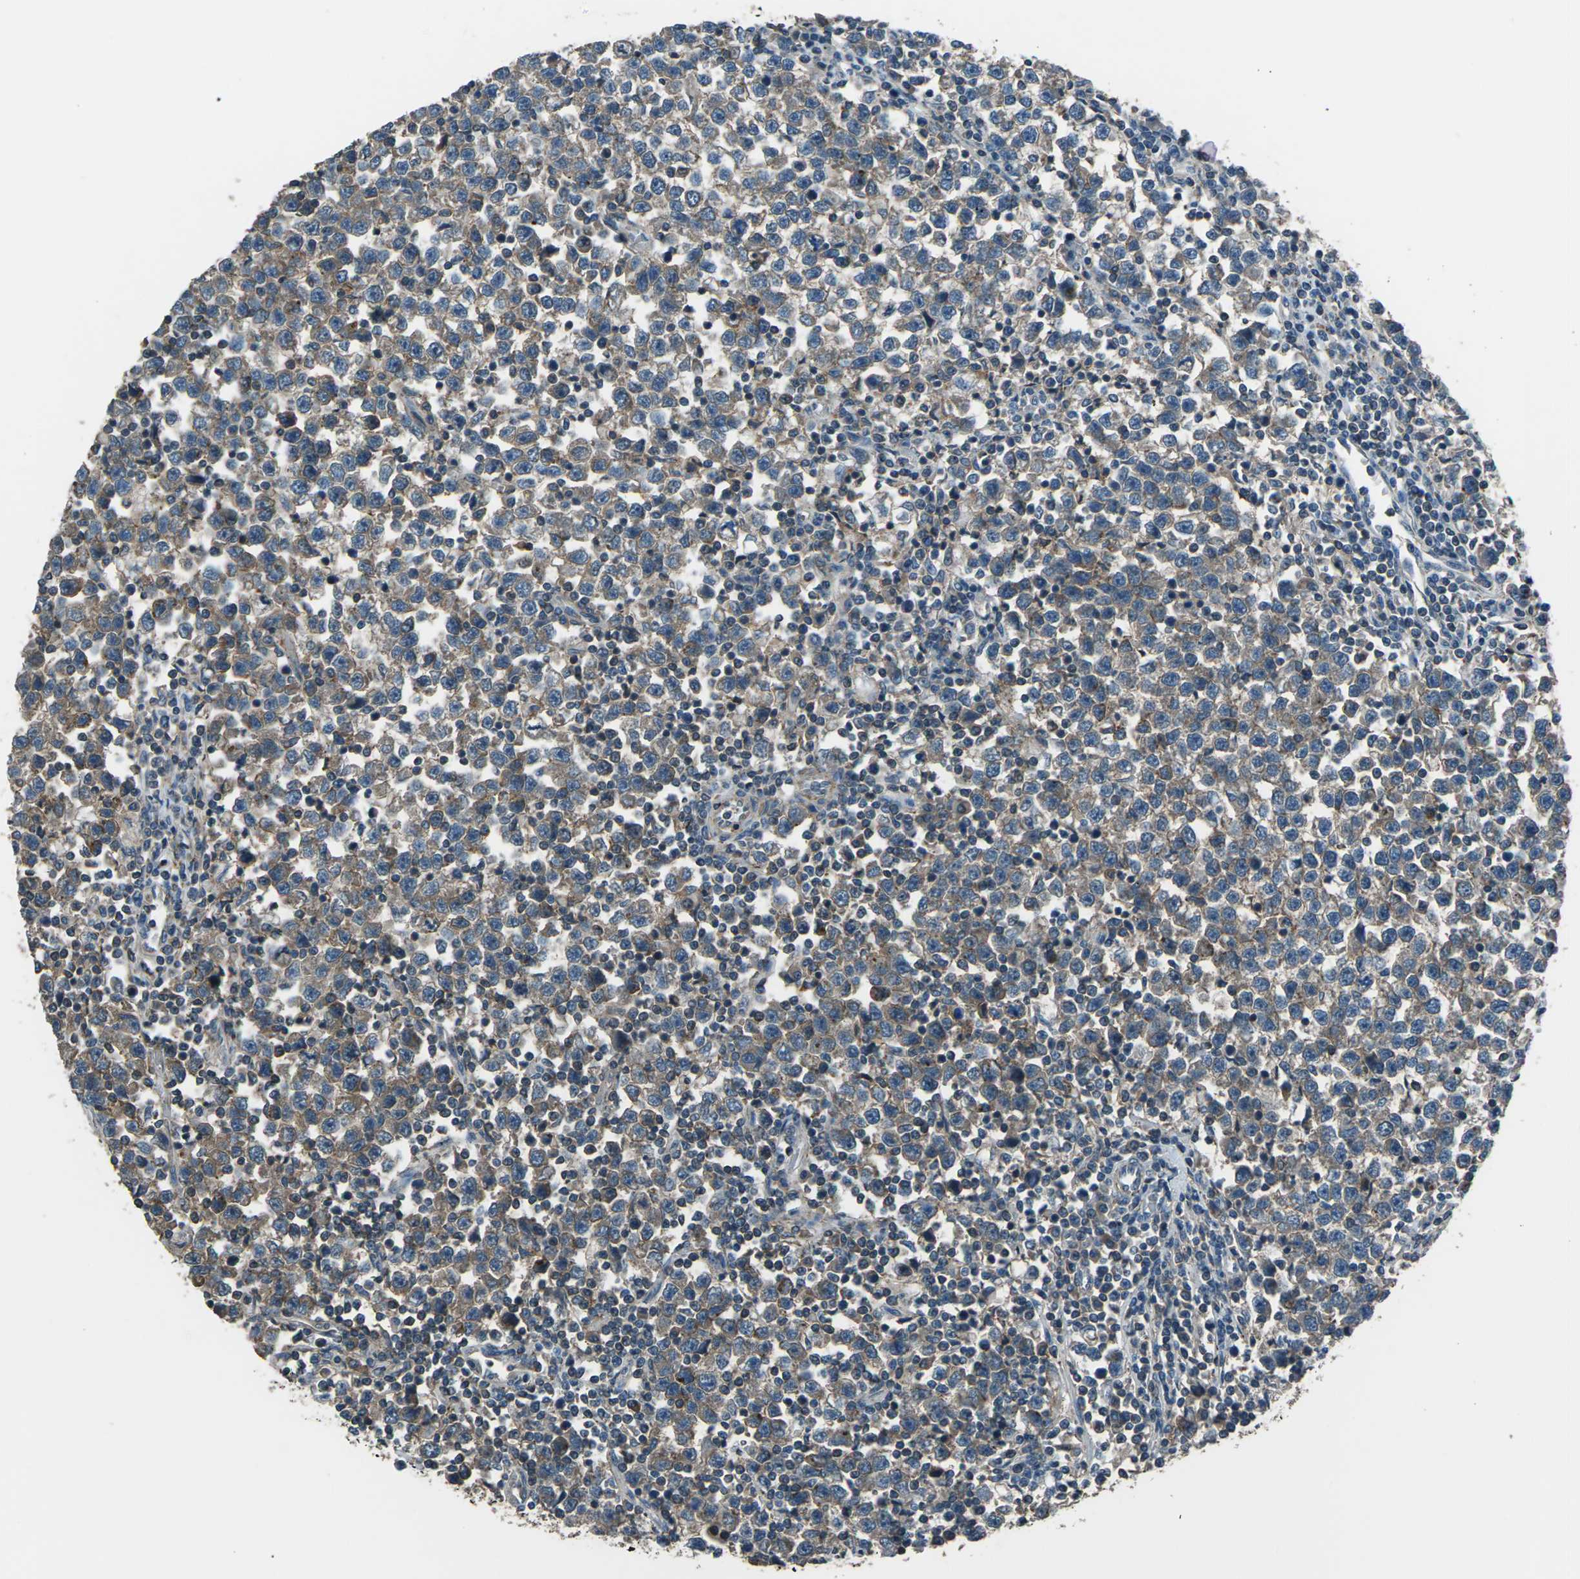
{"staining": {"intensity": "weak", "quantity": ">75%", "location": "cytoplasmic/membranous"}, "tissue": "testis cancer", "cell_type": "Tumor cells", "image_type": "cancer", "snomed": [{"axis": "morphology", "description": "Seminoma, NOS"}, {"axis": "topography", "description": "Testis"}], "caption": "Testis seminoma stained for a protein (brown) displays weak cytoplasmic/membranous positive staining in approximately >75% of tumor cells.", "gene": "CMTM4", "patient": {"sex": "male", "age": 43}}